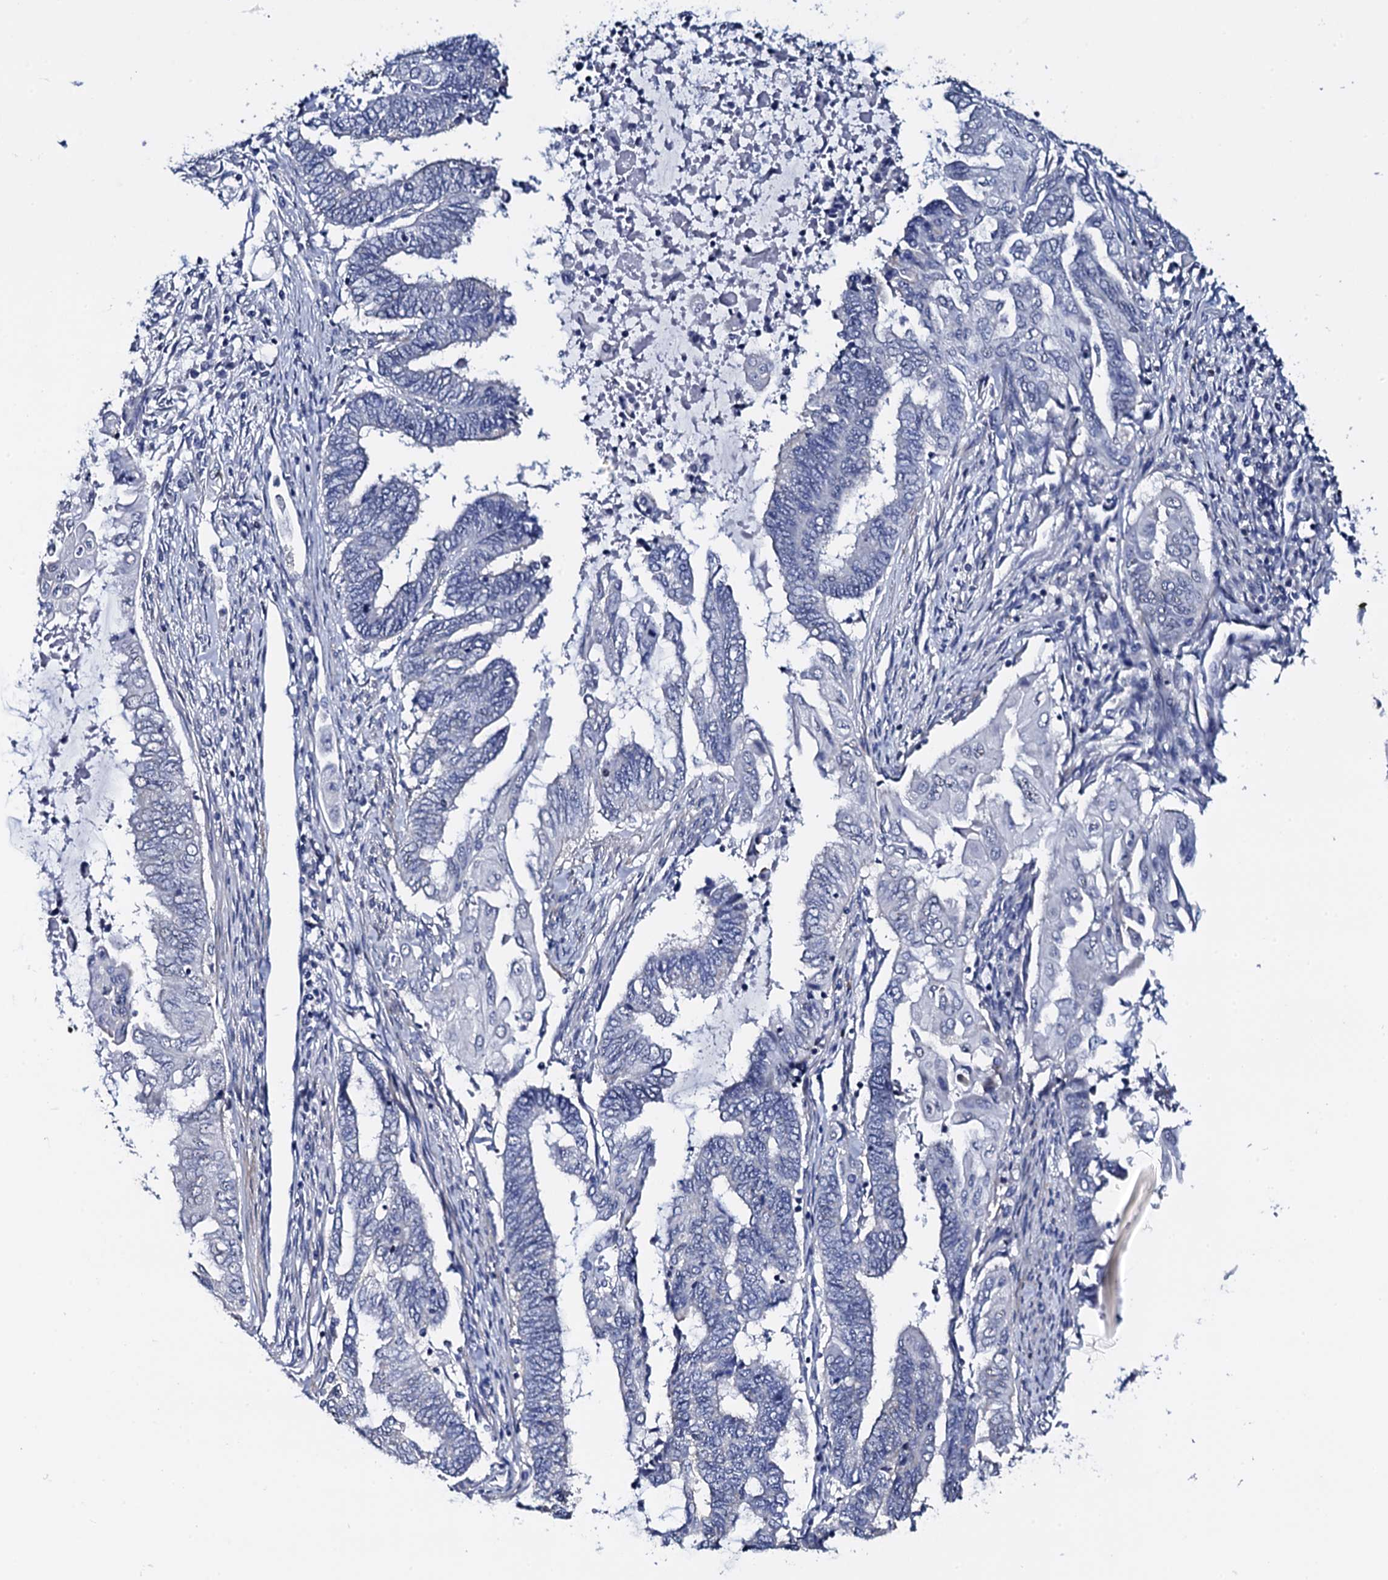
{"staining": {"intensity": "negative", "quantity": "none", "location": "none"}, "tissue": "endometrial cancer", "cell_type": "Tumor cells", "image_type": "cancer", "snomed": [{"axis": "morphology", "description": "Adenocarcinoma, NOS"}, {"axis": "topography", "description": "Uterus"}, {"axis": "topography", "description": "Endometrium"}], "caption": "An immunohistochemistry (IHC) image of endometrial cancer (adenocarcinoma) is shown. There is no staining in tumor cells of endometrial cancer (adenocarcinoma).", "gene": "NPM2", "patient": {"sex": "female", "age": 70}}